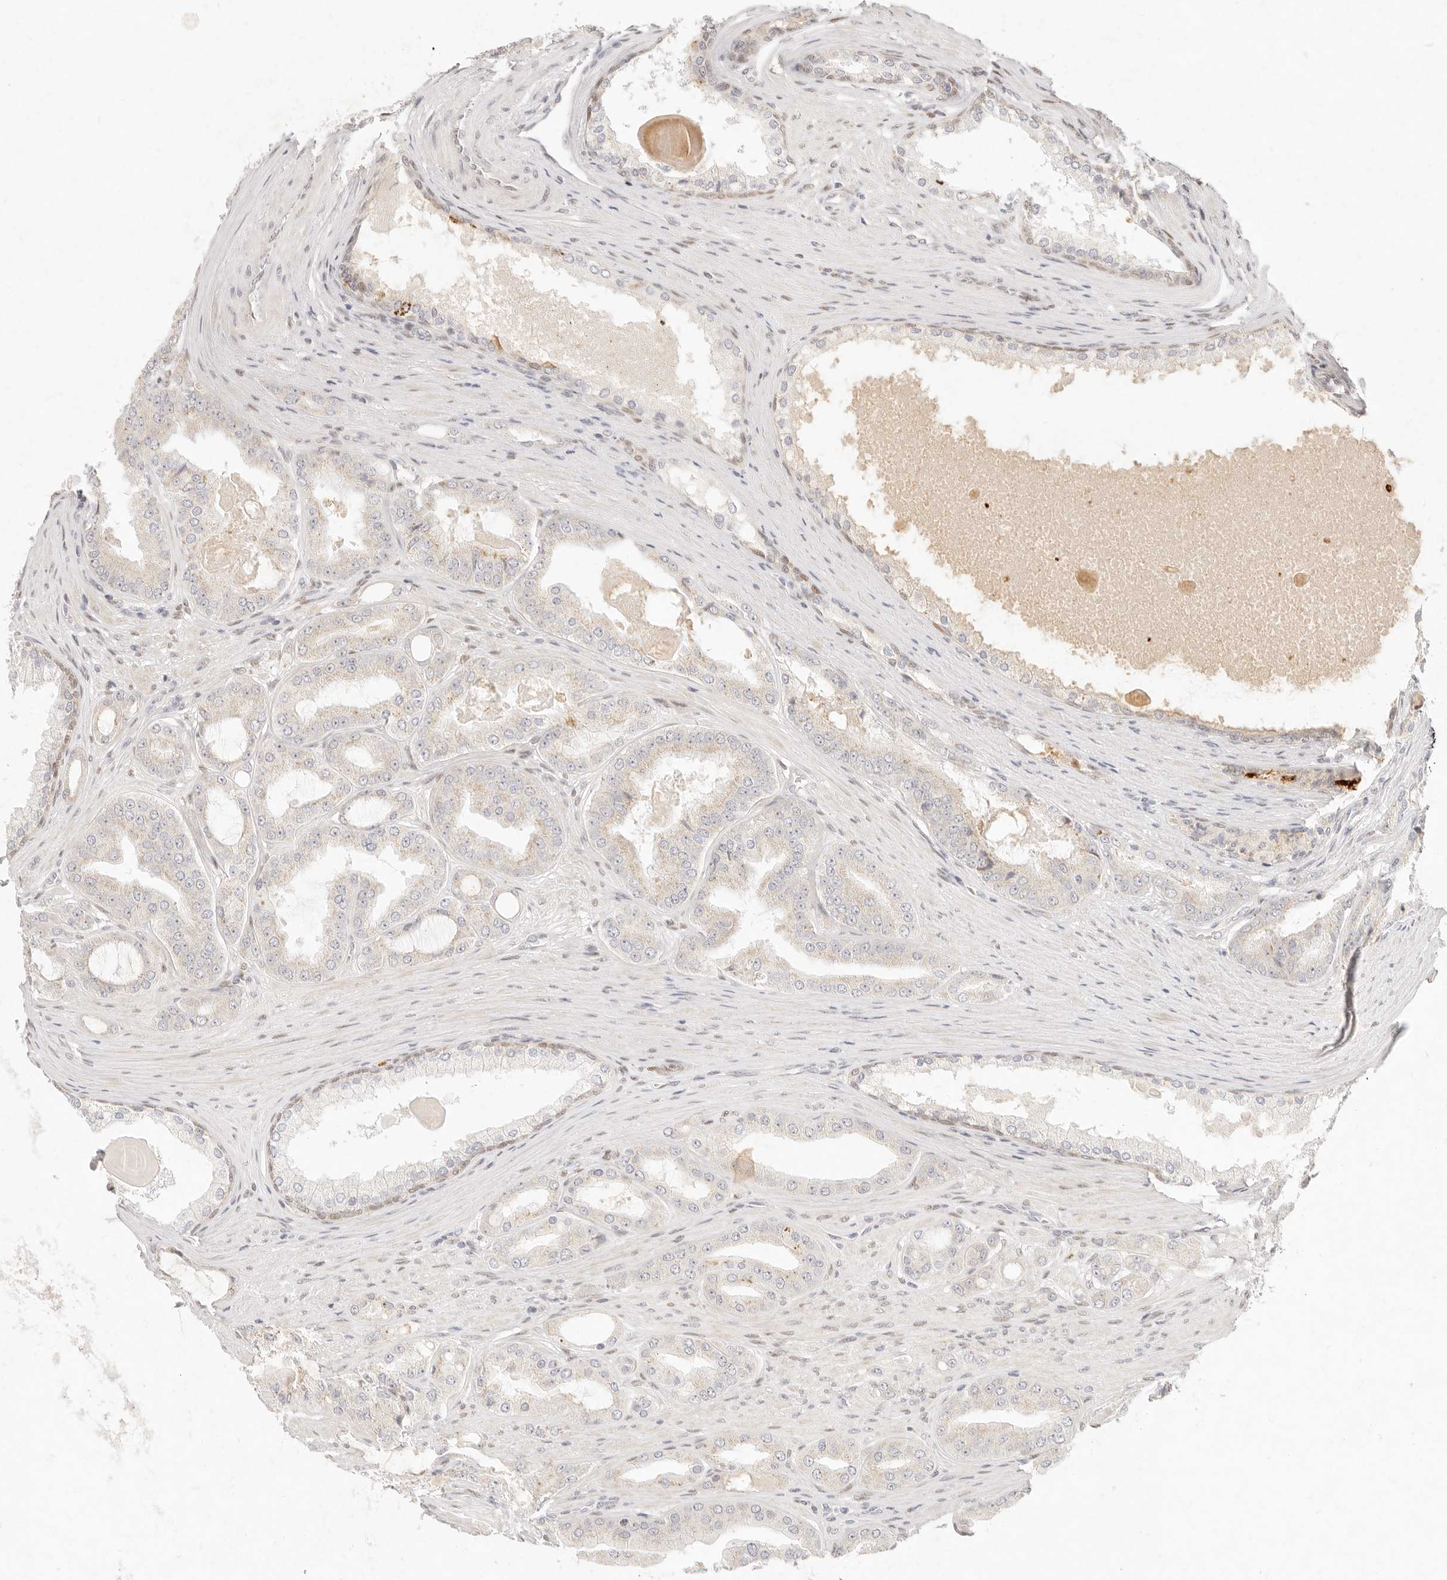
{"staining": {"intensity": "negative", "quantity": "none", "location": "none"}, "tissue": "prostate cancer", "cell_type": "Tumor cells", "image_type": "cancer", "snomed": [{"axis": "morphology", "description": "Adenocarcinoma, High grade"}, {"axis": "topography", "description": "Prostate"}], "caption": "Tumor cells are negative for protein expression in human prostate adenocarcinoma (high-grade).", "gene": "ASCL3", "patient": {"sex": "male", "age": 60}}